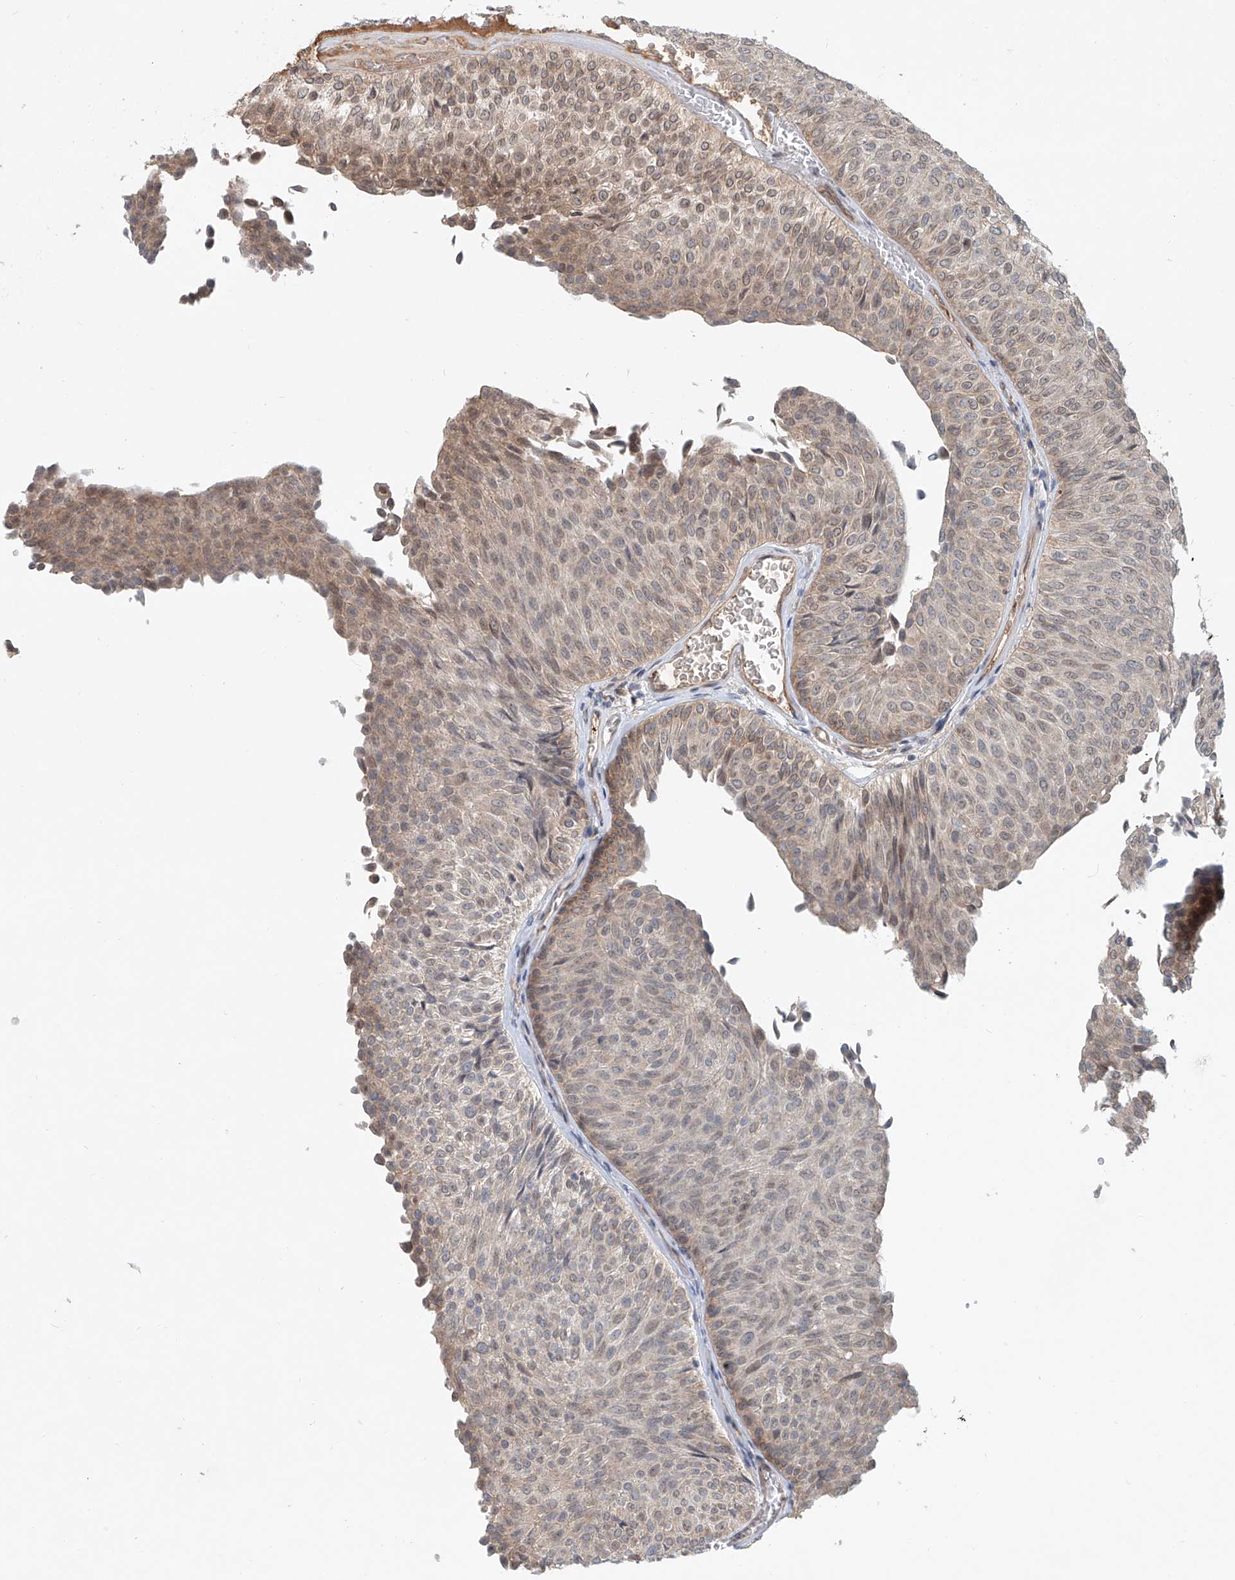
{"staining": {"intensity": "weak", "quantity": "25%-75%", "location": "cytoplasmic/membranous"}, "tissue": "urothelial cancer", "cell_type": "Tumor cells", "image_type": "cancer", "snomed": [{"axis": "morphology", "description": "Urothelial carcinoma, Low grade"}, {"axis": "topography", "description": "Urinary bladder"}], "caption": "A brown stain shows weak cytoplasmic/membranous expression of a protein in urothelial carcinoma (low-grade) tumor cells.", "gene": "SASH1", "patient": {"sex": "male", "age": 78}}